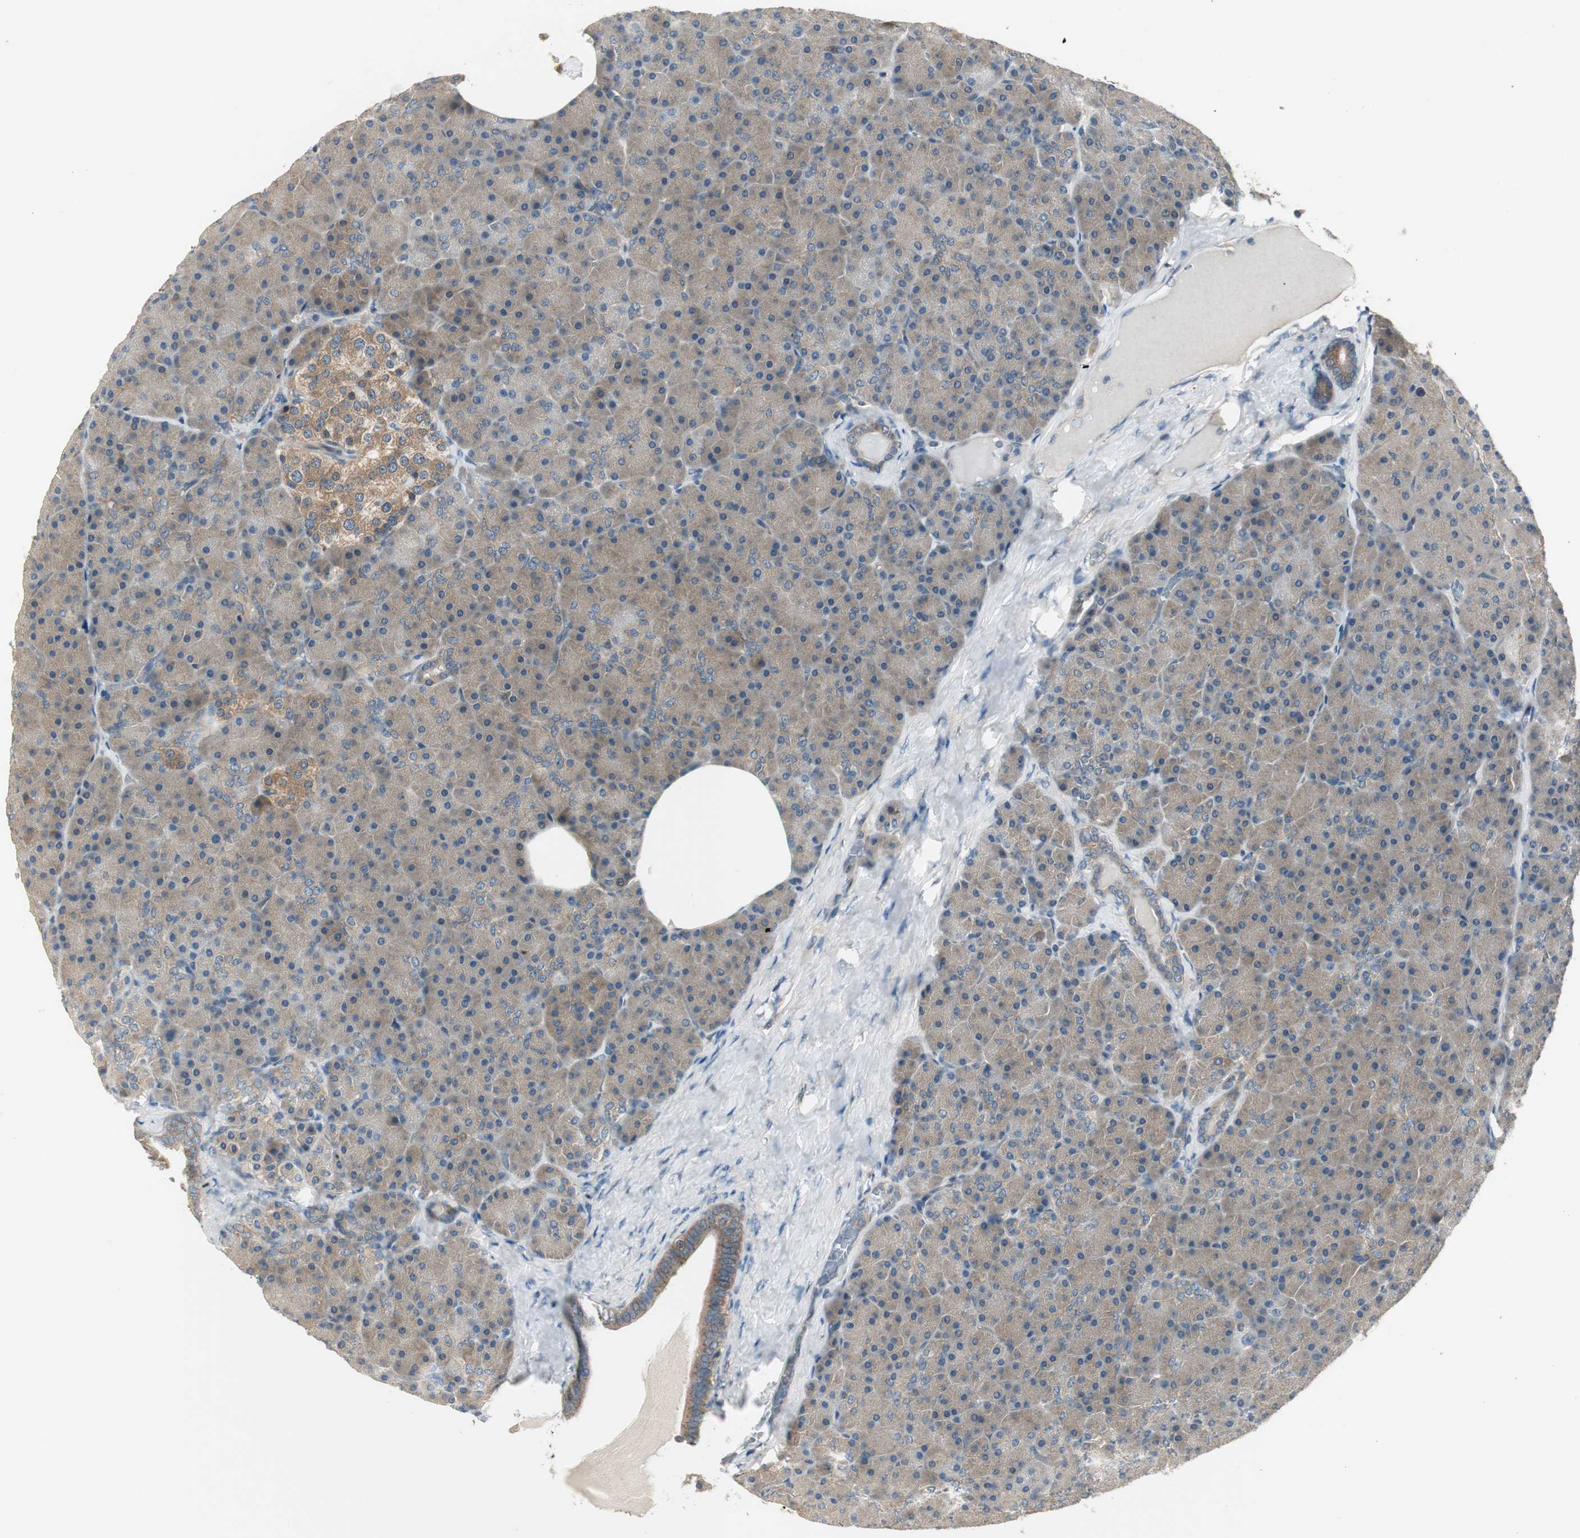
{"staining": {"intensity": "moderate", "quantity": ">75%", "location": "cytoplasmic/membranous"}, "tissue": "pancreas", "cell_type": "Exocrine glandular cells", "image_type": "normal", "snomed": [{"axis": "morphology", "description": "Normal tissue, NOS"}, {"axis": "topography", "description": "Pancreas"}], "caption": "An IHC photomicrograph of normal tissue is shown. Protein staining in brown highlights moderate cytoplasmic/membranous positivity in pancreas within exocrine glandular cells.", "gene": "PRKAA1", "patient": {"sex": "female", "age": 35}}